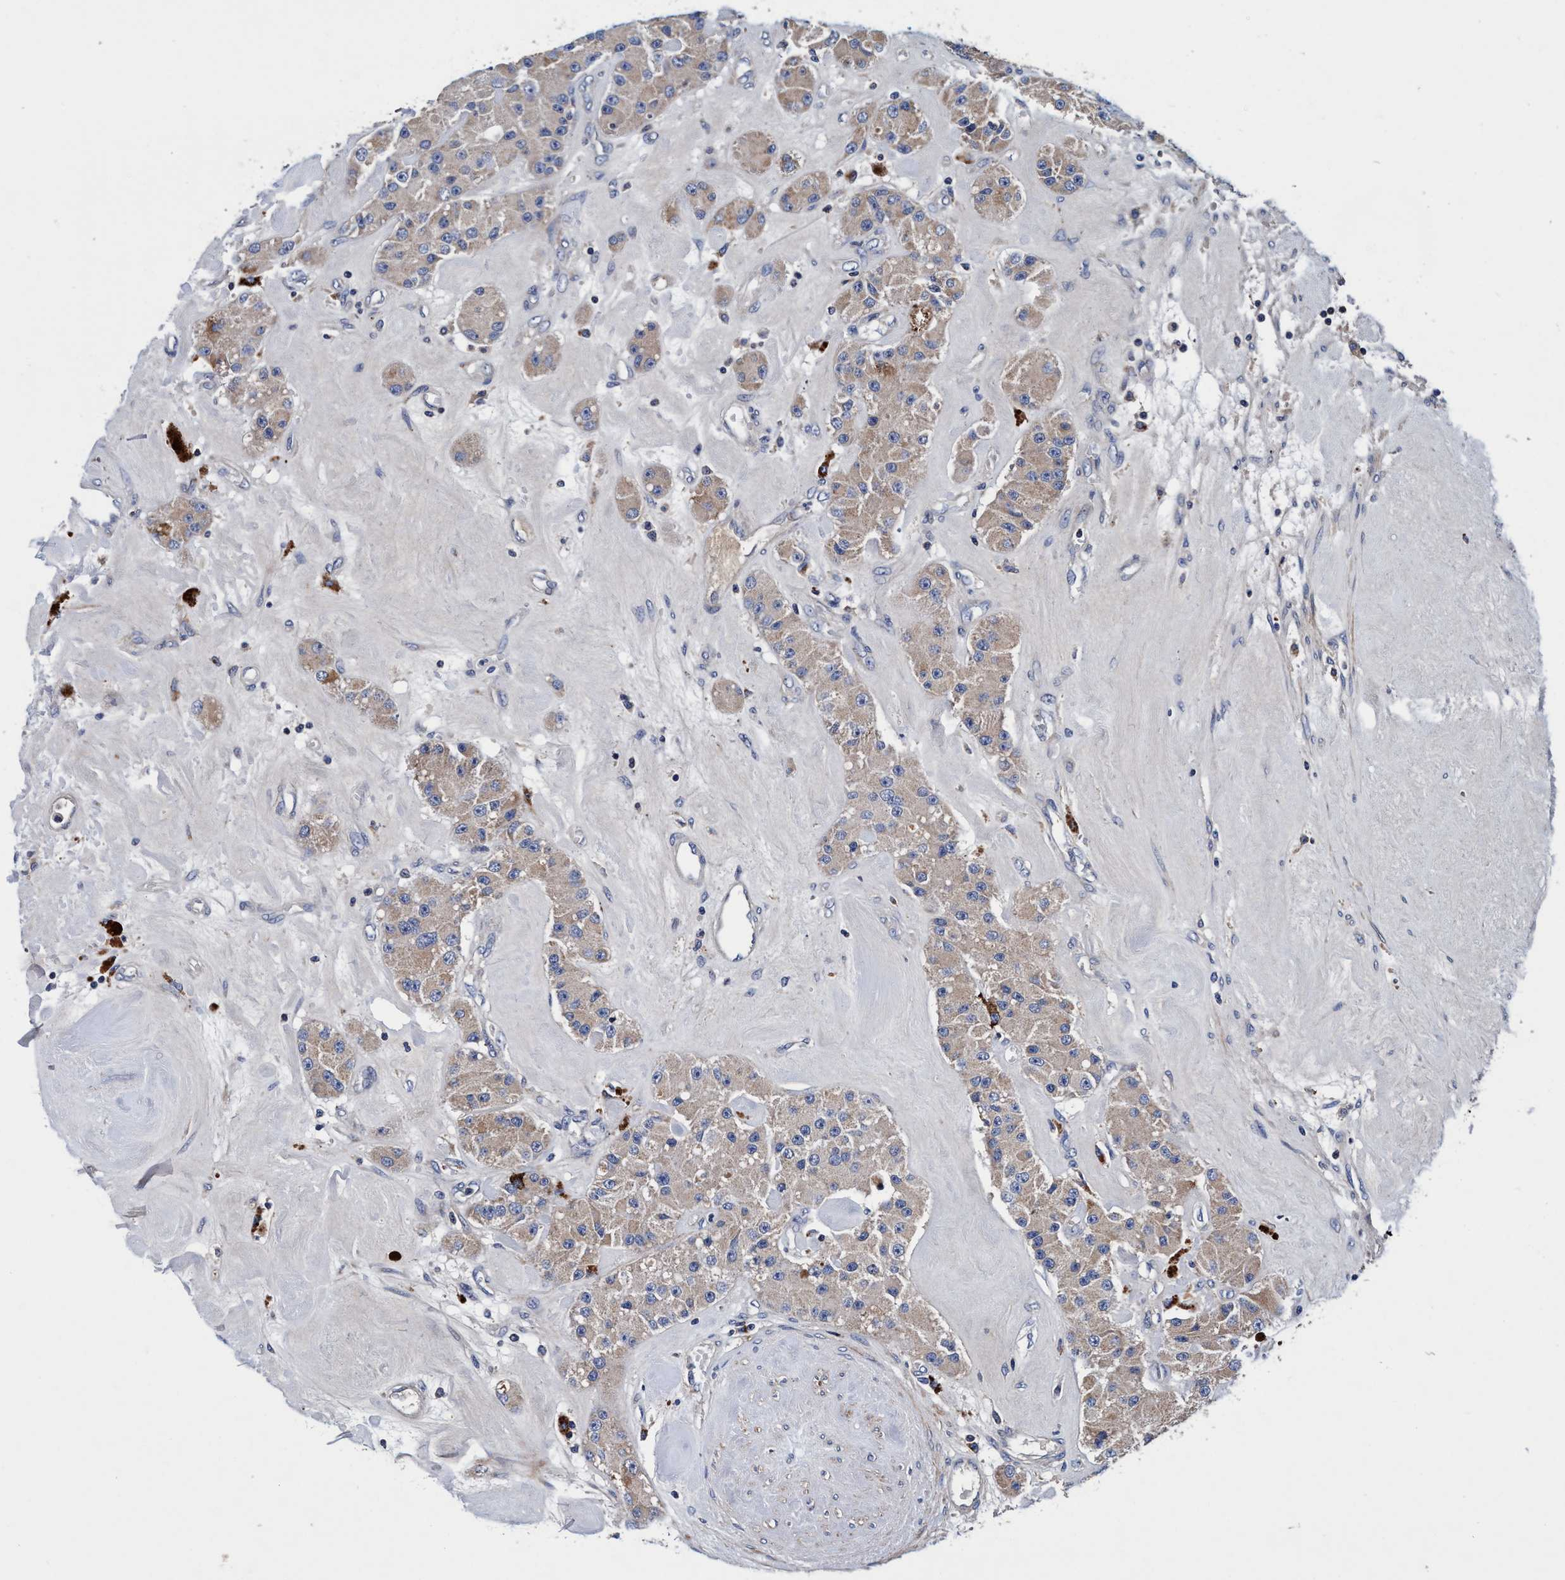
{"staining": {"intensity": "weak", "quantity": ">75%", "location": "cytoplasmic/membranous"}, "tissue": "carcinoid", "cell_type": "Tumor cells", "image_type": "cancer", "snomed": [{"axis": "morphology", "description": "Carcinoid, malignant, NOS"}, {"axis": "topography", "description": "Pancreas"}], "caption": "Immunohistochemistry (IHC) micrograph of human carcinoid stained for a protein (brown), which reveals low levels of weak cytoplasmic/membranous expression in approximately >75% of tumor cells.", "gene": "RNF208", "patient": {"sex": "male", "age": 41}}